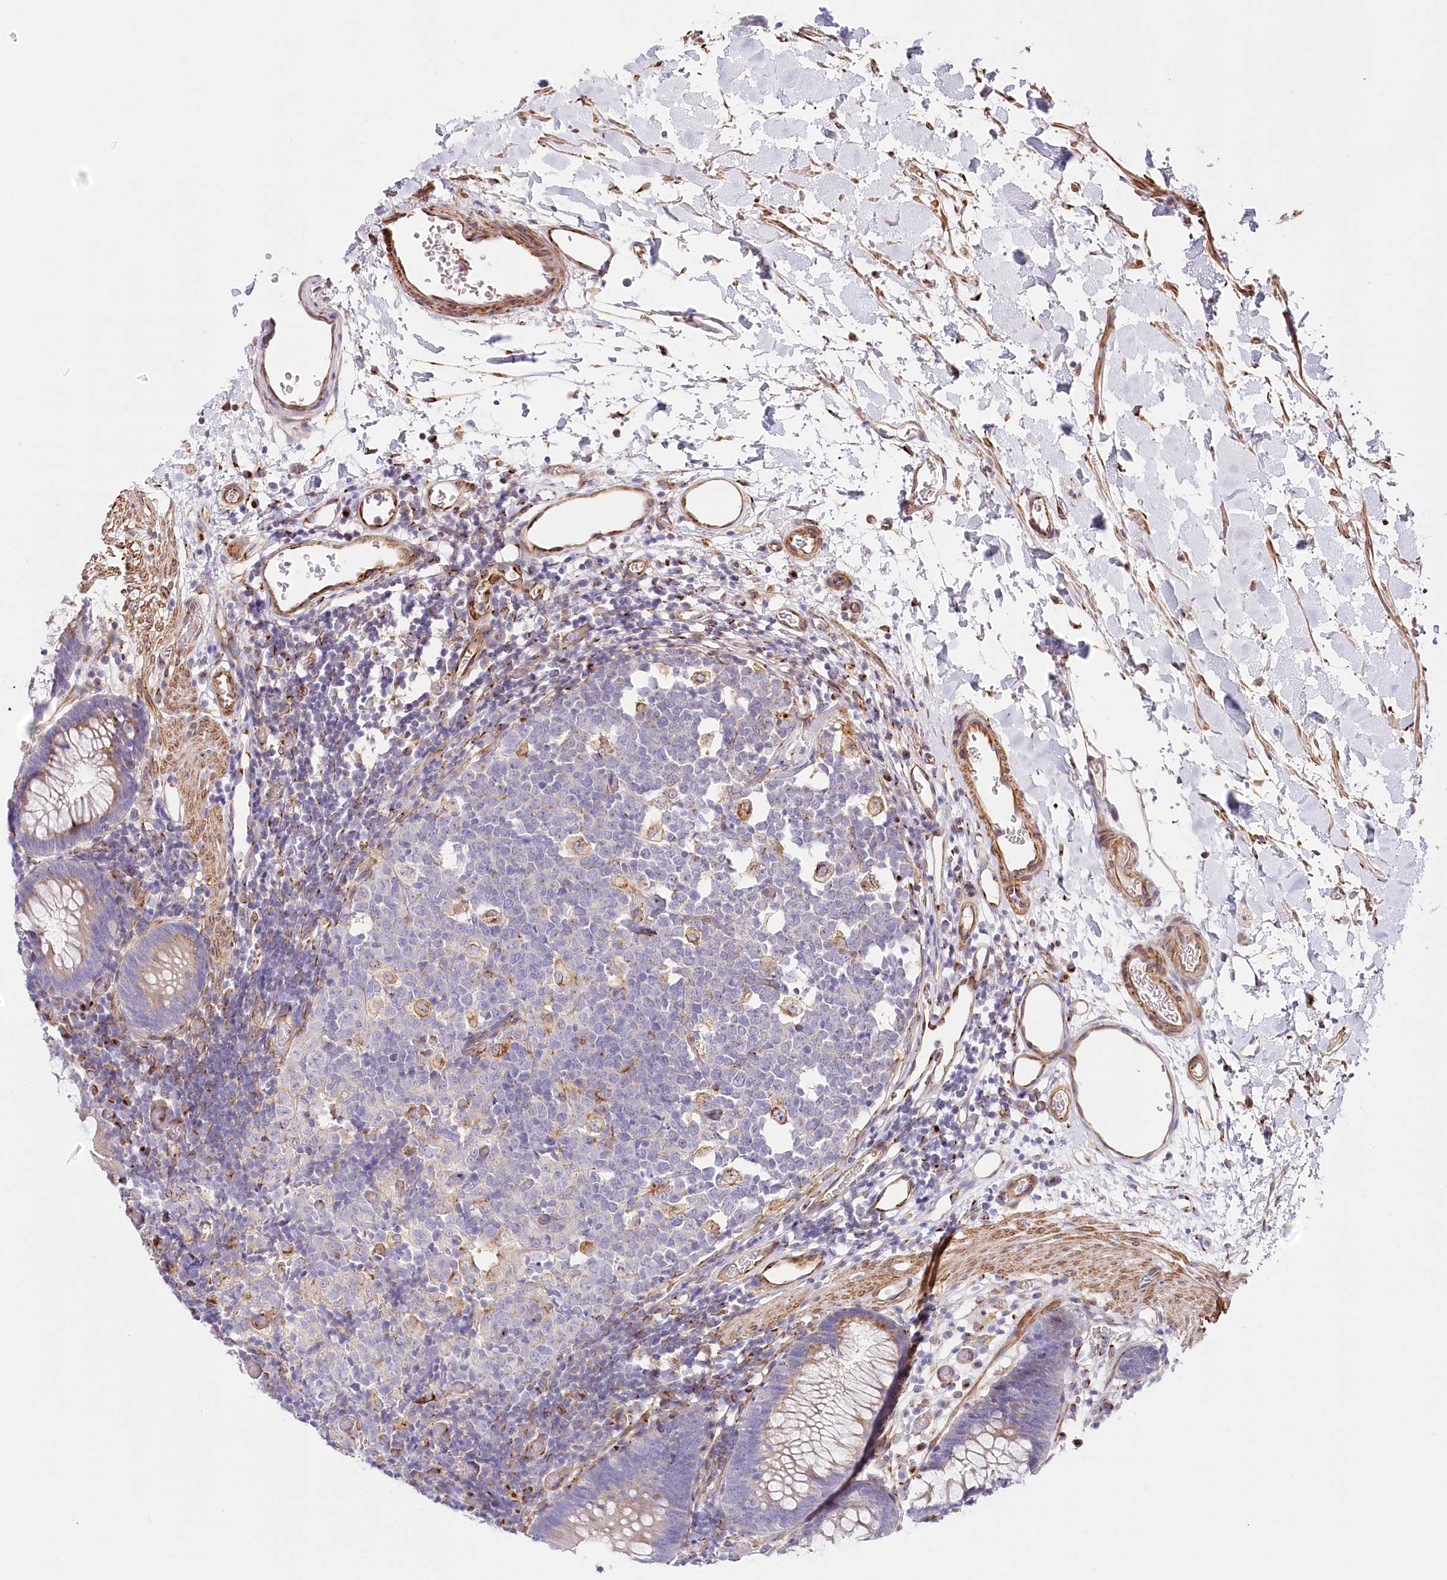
{"staining": {"intensity": "moderate", "quantity": ">75%", "location": "cytoplasmic/membranous"}, "tissue": "colon", "cell_type": "Endothelial cells", "image_type": "normal", "snomed": [{"axis": "morphology", "description": "Normal tissue, NOS"}, {"axis": "topography", "description": "Colon"}], "caption": "Immunohistochemistry (IHC) (DAB (3,3'-diaminobenzidine)) staining of benign colon demonstrates moderate cytoplasmic/membranous protein expression in about >75% of endothelial cells. (IHC, brightfield microscopy, high magnification).", "gene": "ABRAXAS2", "patient": {"sex": "male", "age": 14}}